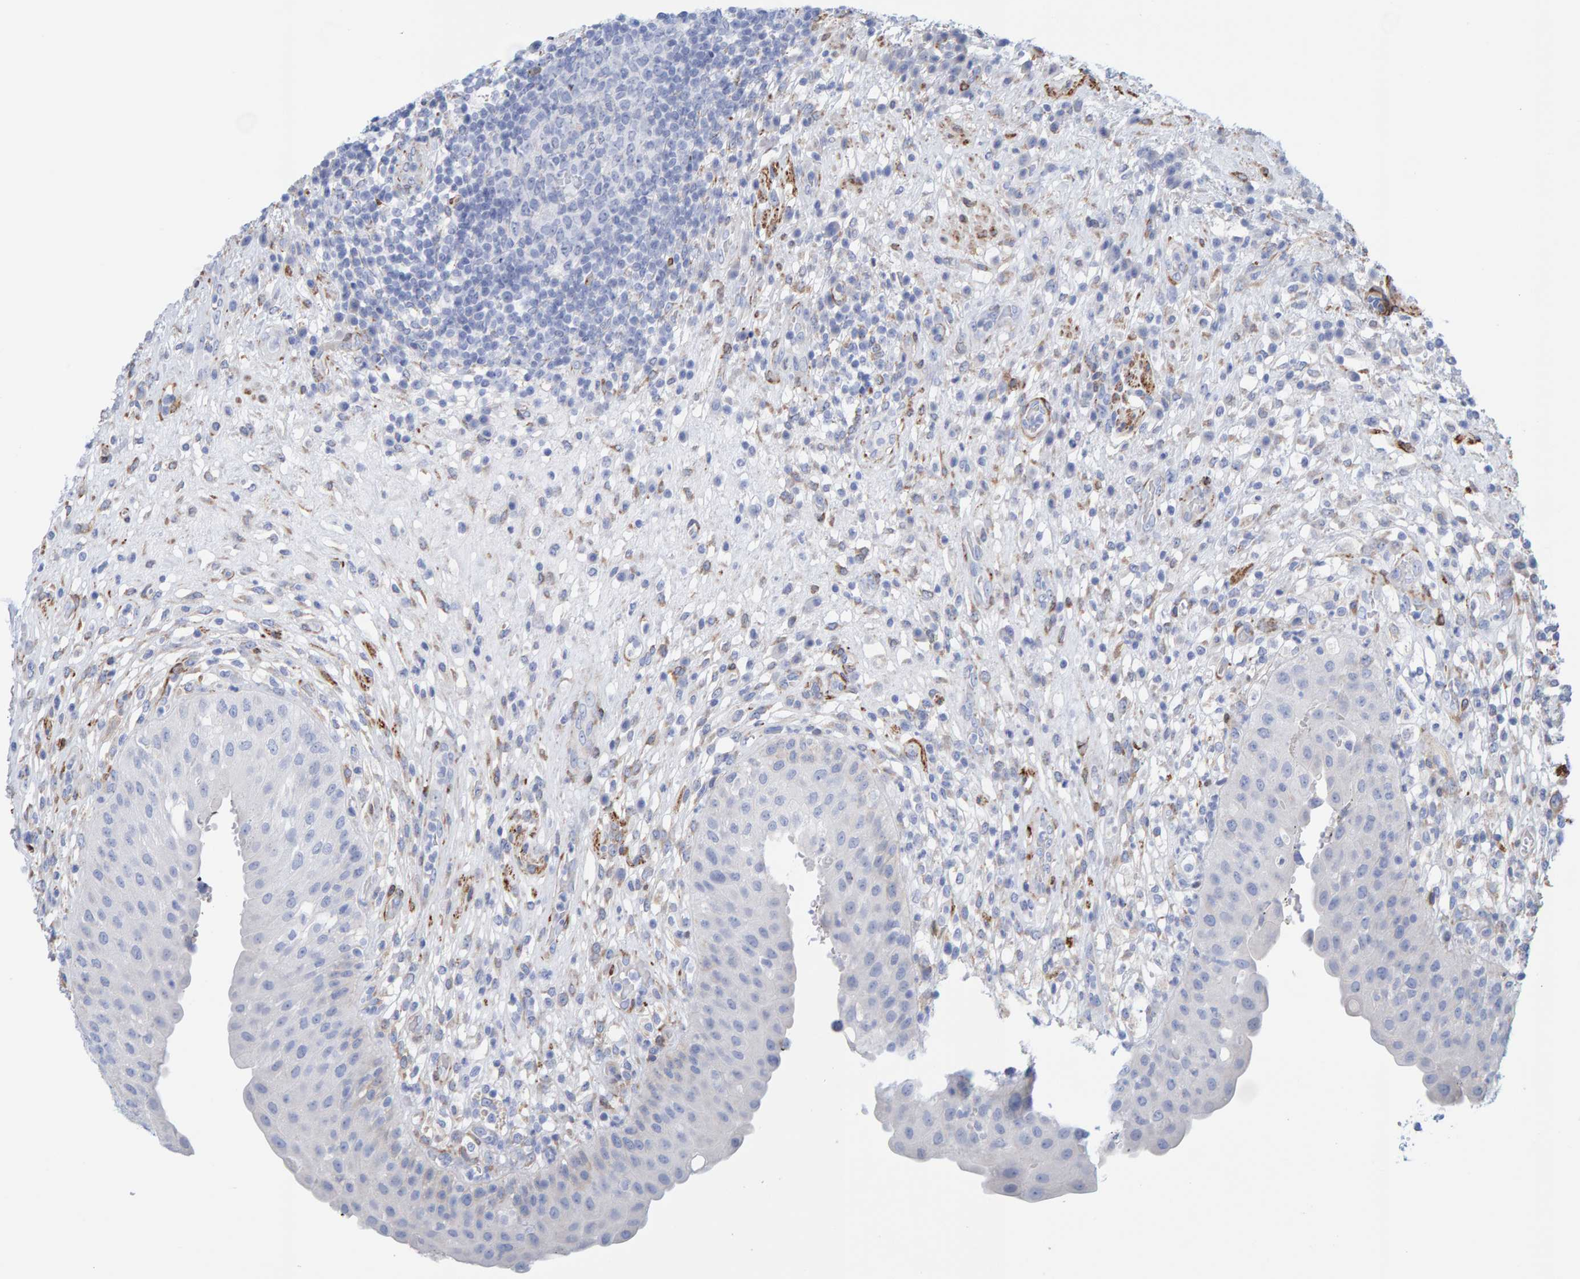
{"staining": {"intensity": "negative", "quantity": "none", "location": "none"}, "tissue": "urinary bladder", "cell_type": "Urothelial cells", "image_type": "normal", "snomed": [{"axis": "morphology", "description": "Normal tissue, NOS"}, {"axis": "topography", "description": "Urinary bladder"}], "caption": "Protein analysis of benign urinary bladder reveals no significant staining in urothelial cells. (Brightfield microscopy of DAB immunohistochemistry (IHC) at high magnification).", "gene": "MAP1B", "patient": {"sex": "female", "age": 62}}